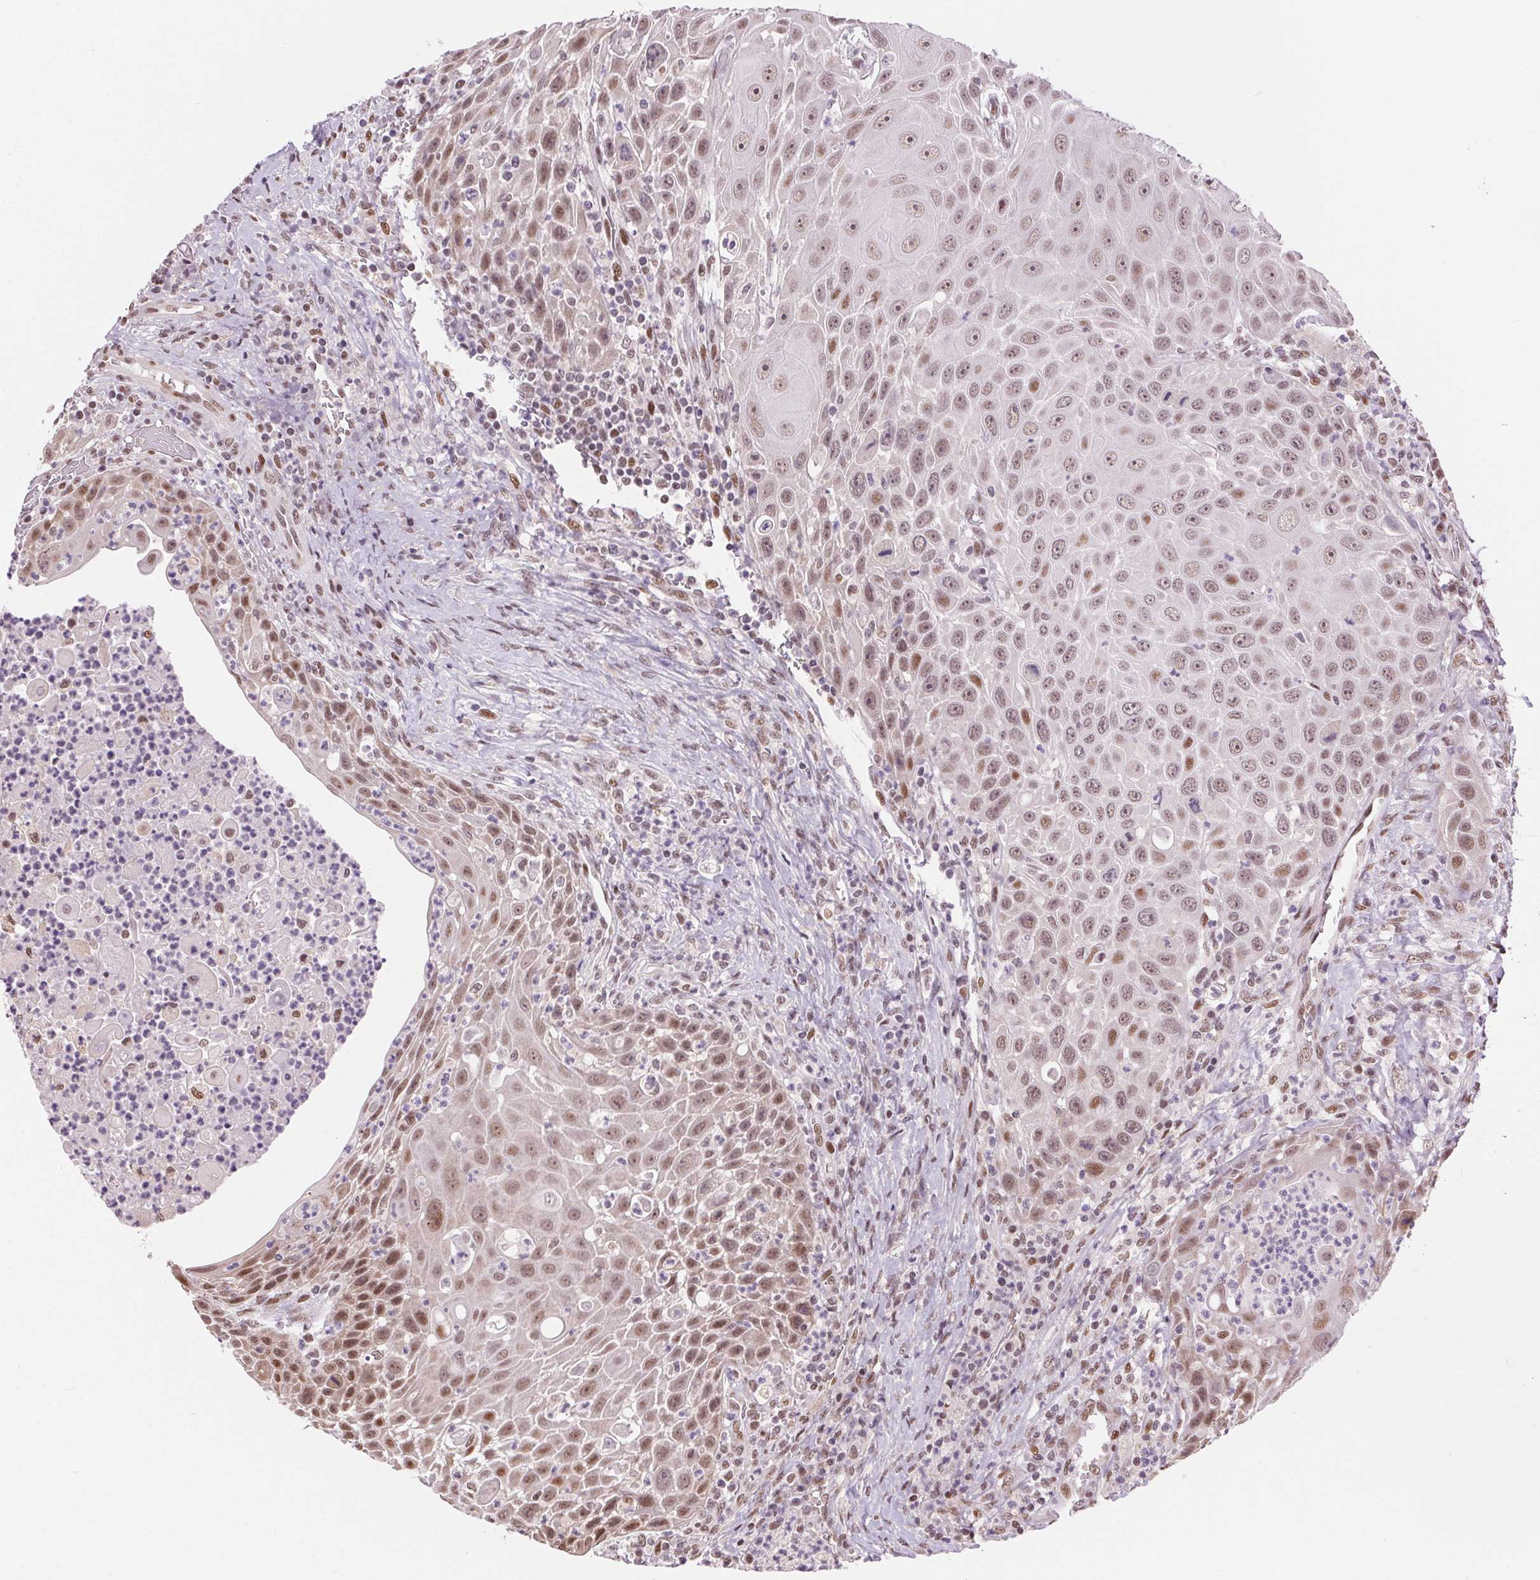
{"staining": {"intensity": "weak", "quantity": ">75%", "location": "nuclear"}, "tissue": "head and neck cancer", "cell_type": "Tumor cells", "image_type": "cancer", "snomed": [{"axis": "morphology", "description": "Squamous cell carcinoma, NOS"}, {"axis": "topography", "description": "Head-Neck"}], "caption": "This is a histology image of IHC staining of squamous cell carcinoma (head and neck), which shows weak staining in the nuclear of tumor cells.", "gene": "RAD23A", "patient": {"sex": "male", "age": 69}}